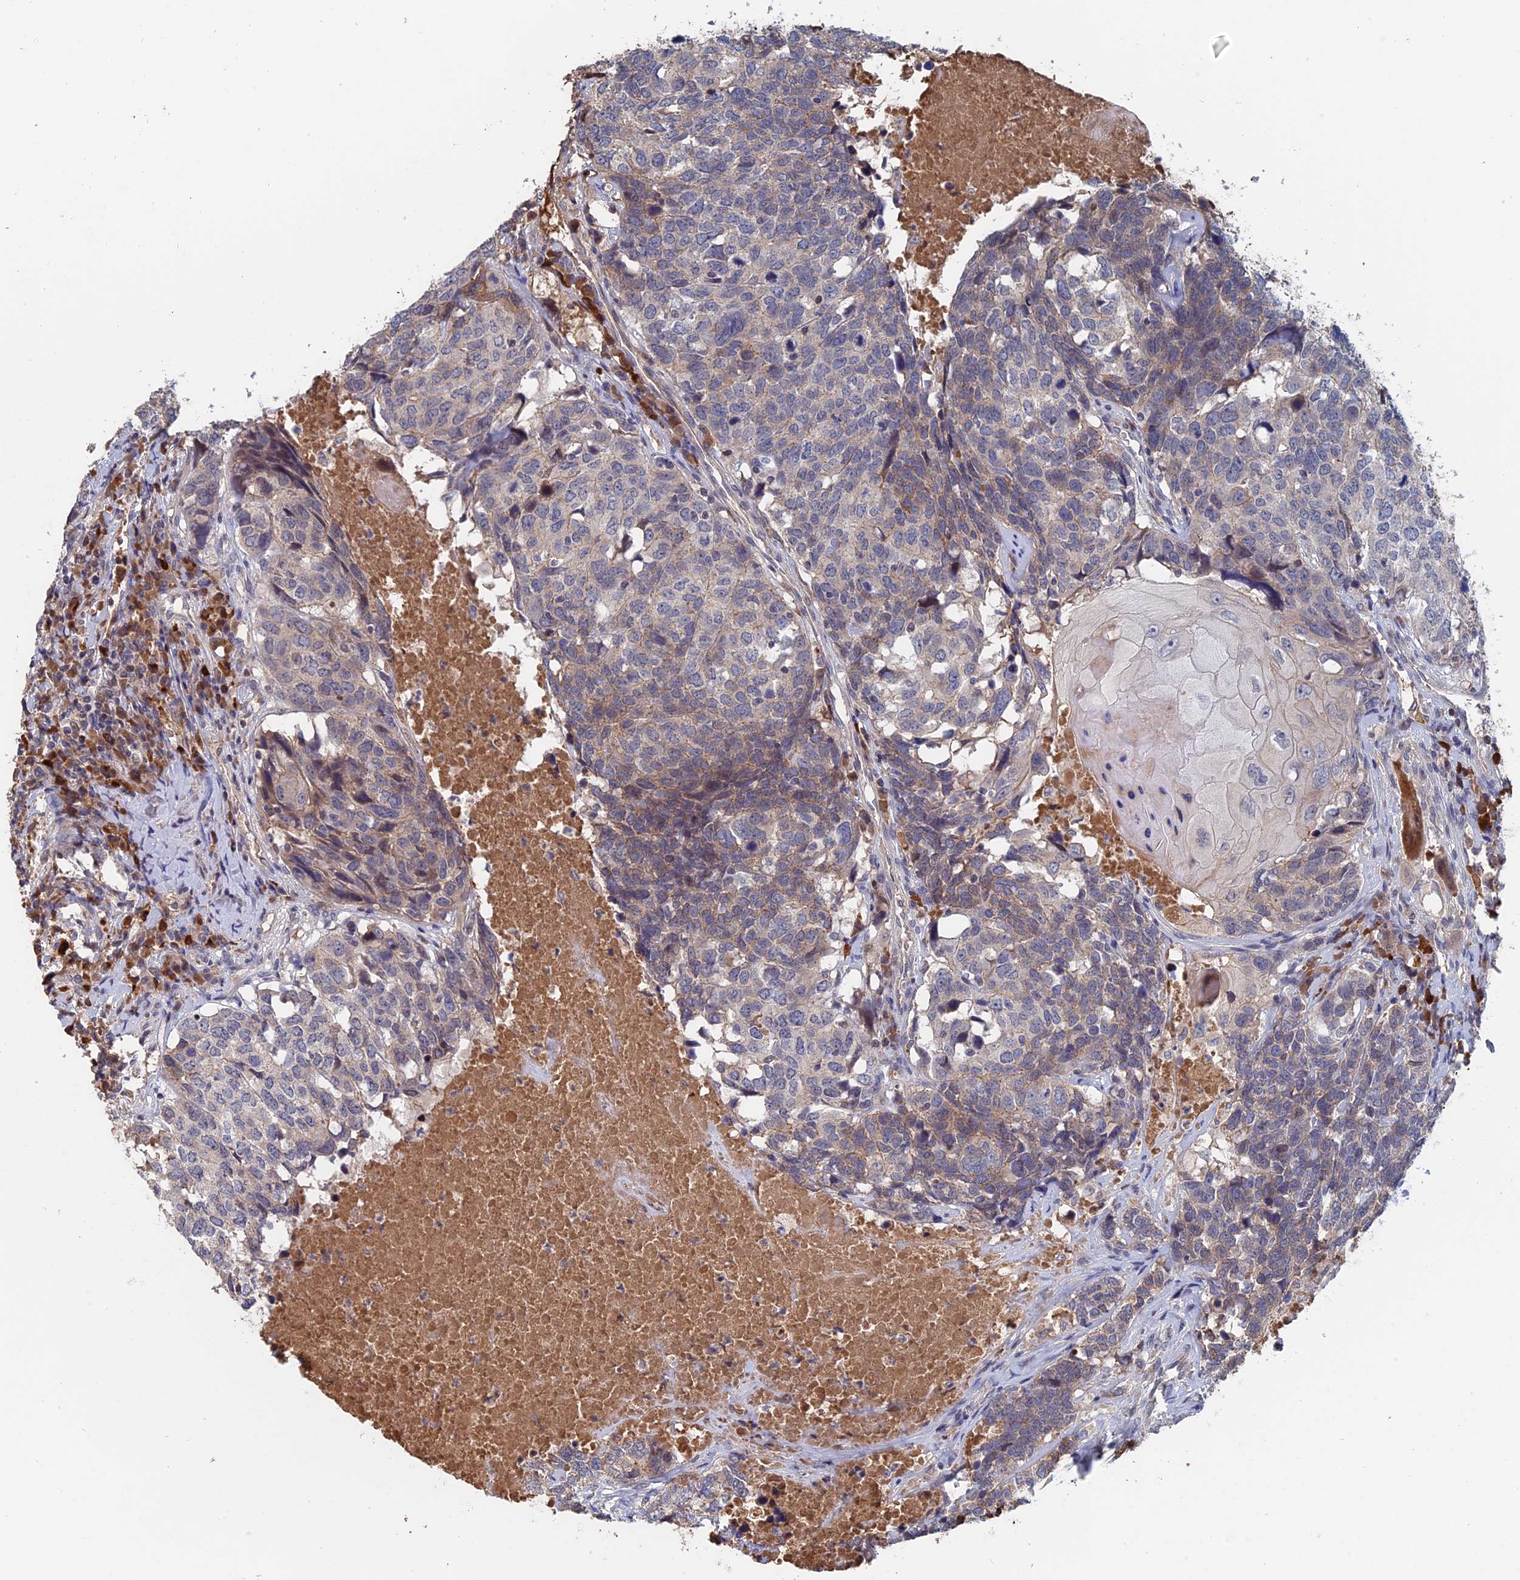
{"staining": {"intensity": "weak", "quantity": "25%-75%", "location": "cytoplasmic/membranous"}, "tissue": "head and neck cancer", "cell_type": "Tumor cells", "image_type": "cancer", "snomed": [{"axis": "morphology", "description": "Squamous cell carcinoma, NOS"}, {"axis": "topography", "description": "Head-Neck"}], "caption": "Human head and neck cancer (squamous cell carcinoma) stained with a protein marker reveals weak staining in tumor cells.", "gene": "SLC33A1", "patient": {"sex": "male", "age": 66}}